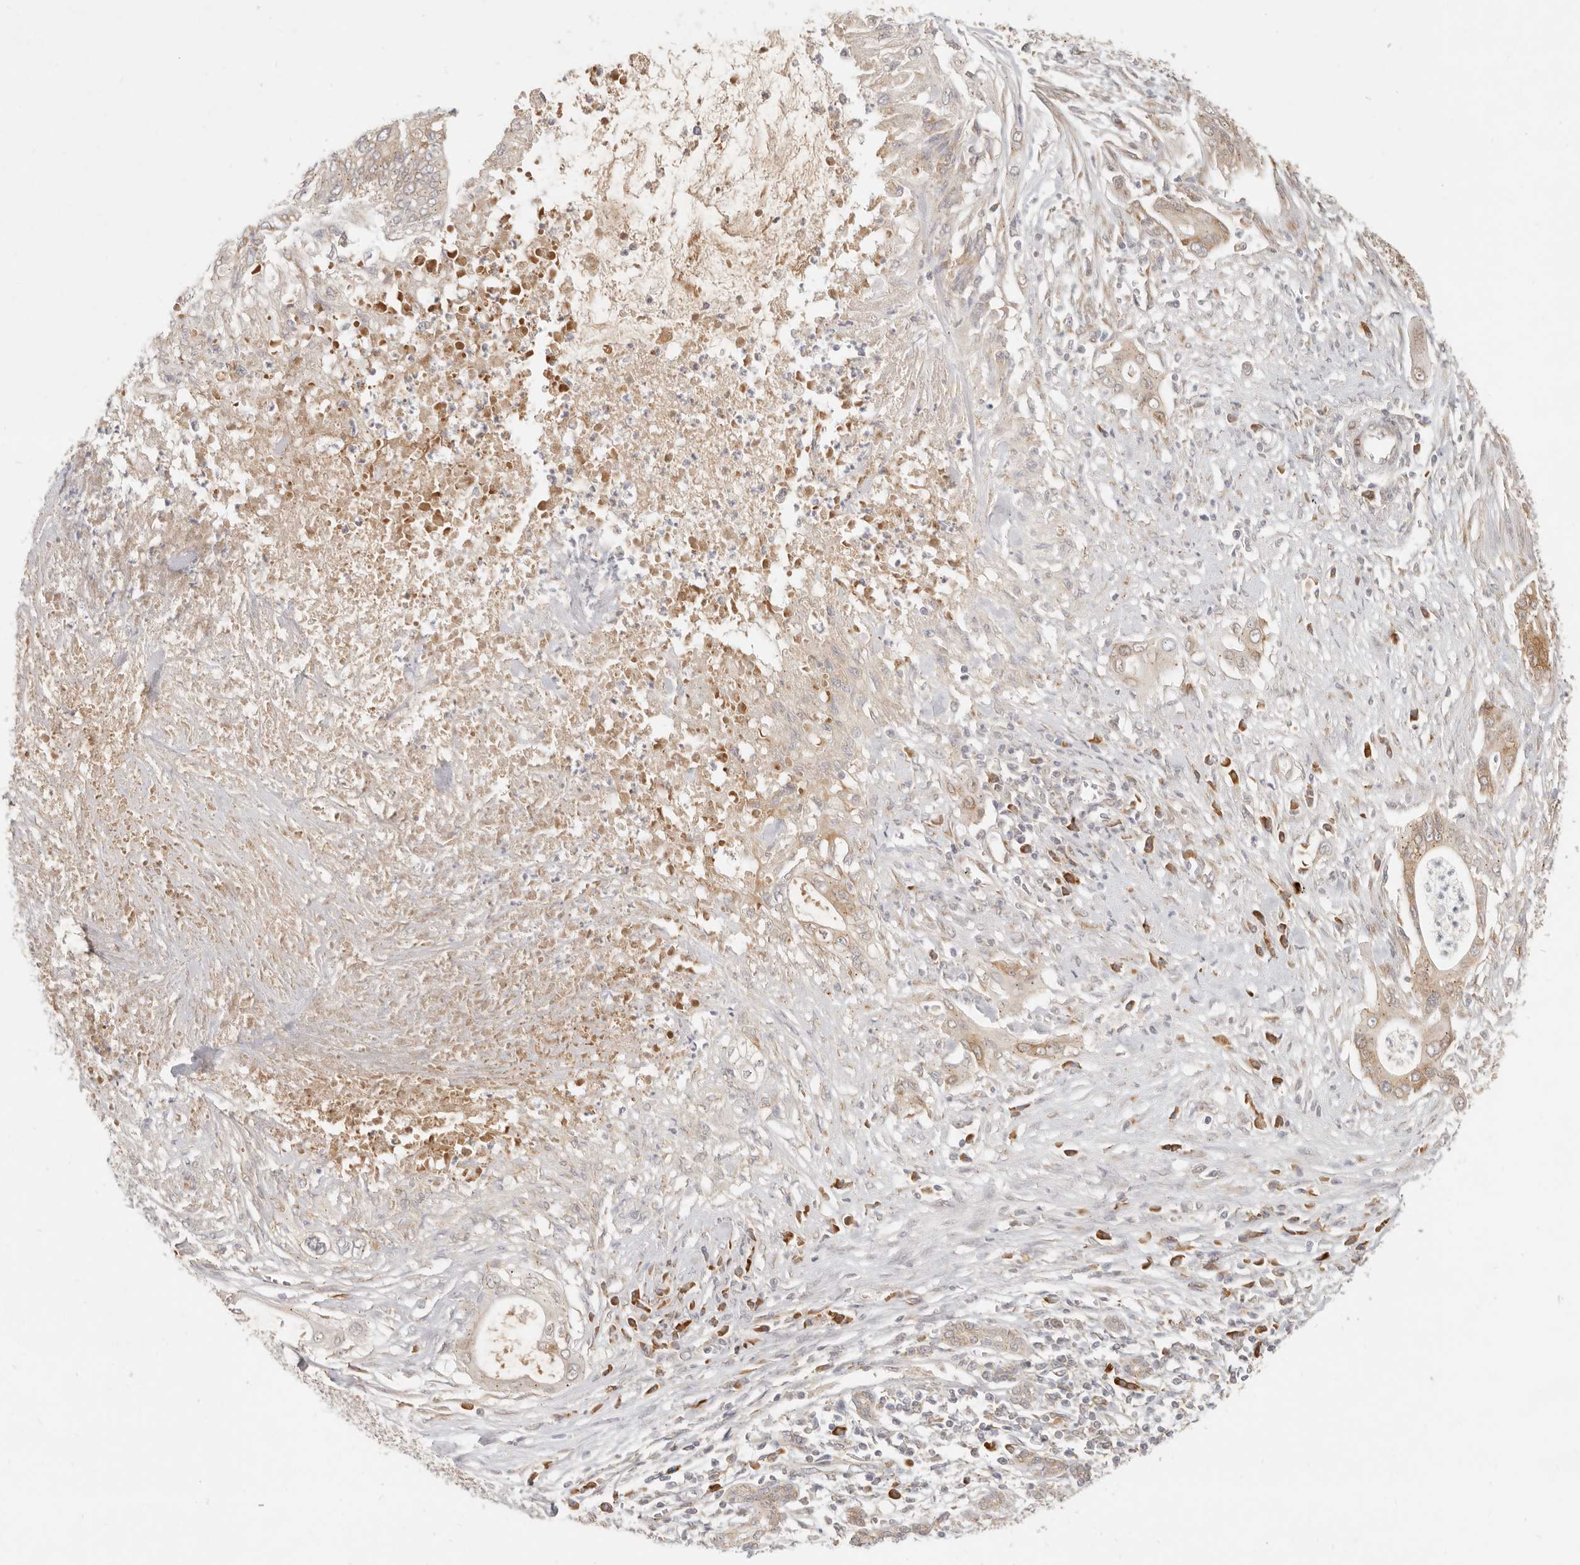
{"staining": {"intensity": "moderate", "quantity": ">75%", "location": "cytoplasmic/membranous"}, "tissue": "pancreatic cancer", "cell_type": "Tumor cells", "image_type": "cancer", "snomed": [{"axis": "morphology", "description": "Adenocarcinoma, NOS"}, {"axis": "topography", "description": "Pancreas"}], "caption": "Moderate cytoplasmic/membranous expression for a protein is appreciated in about >75% of tumor cells of pancreatic cancer using immunohistochemistry.", "gene": "PABPC4", "patient": {"sex": "male", "age": 58}}